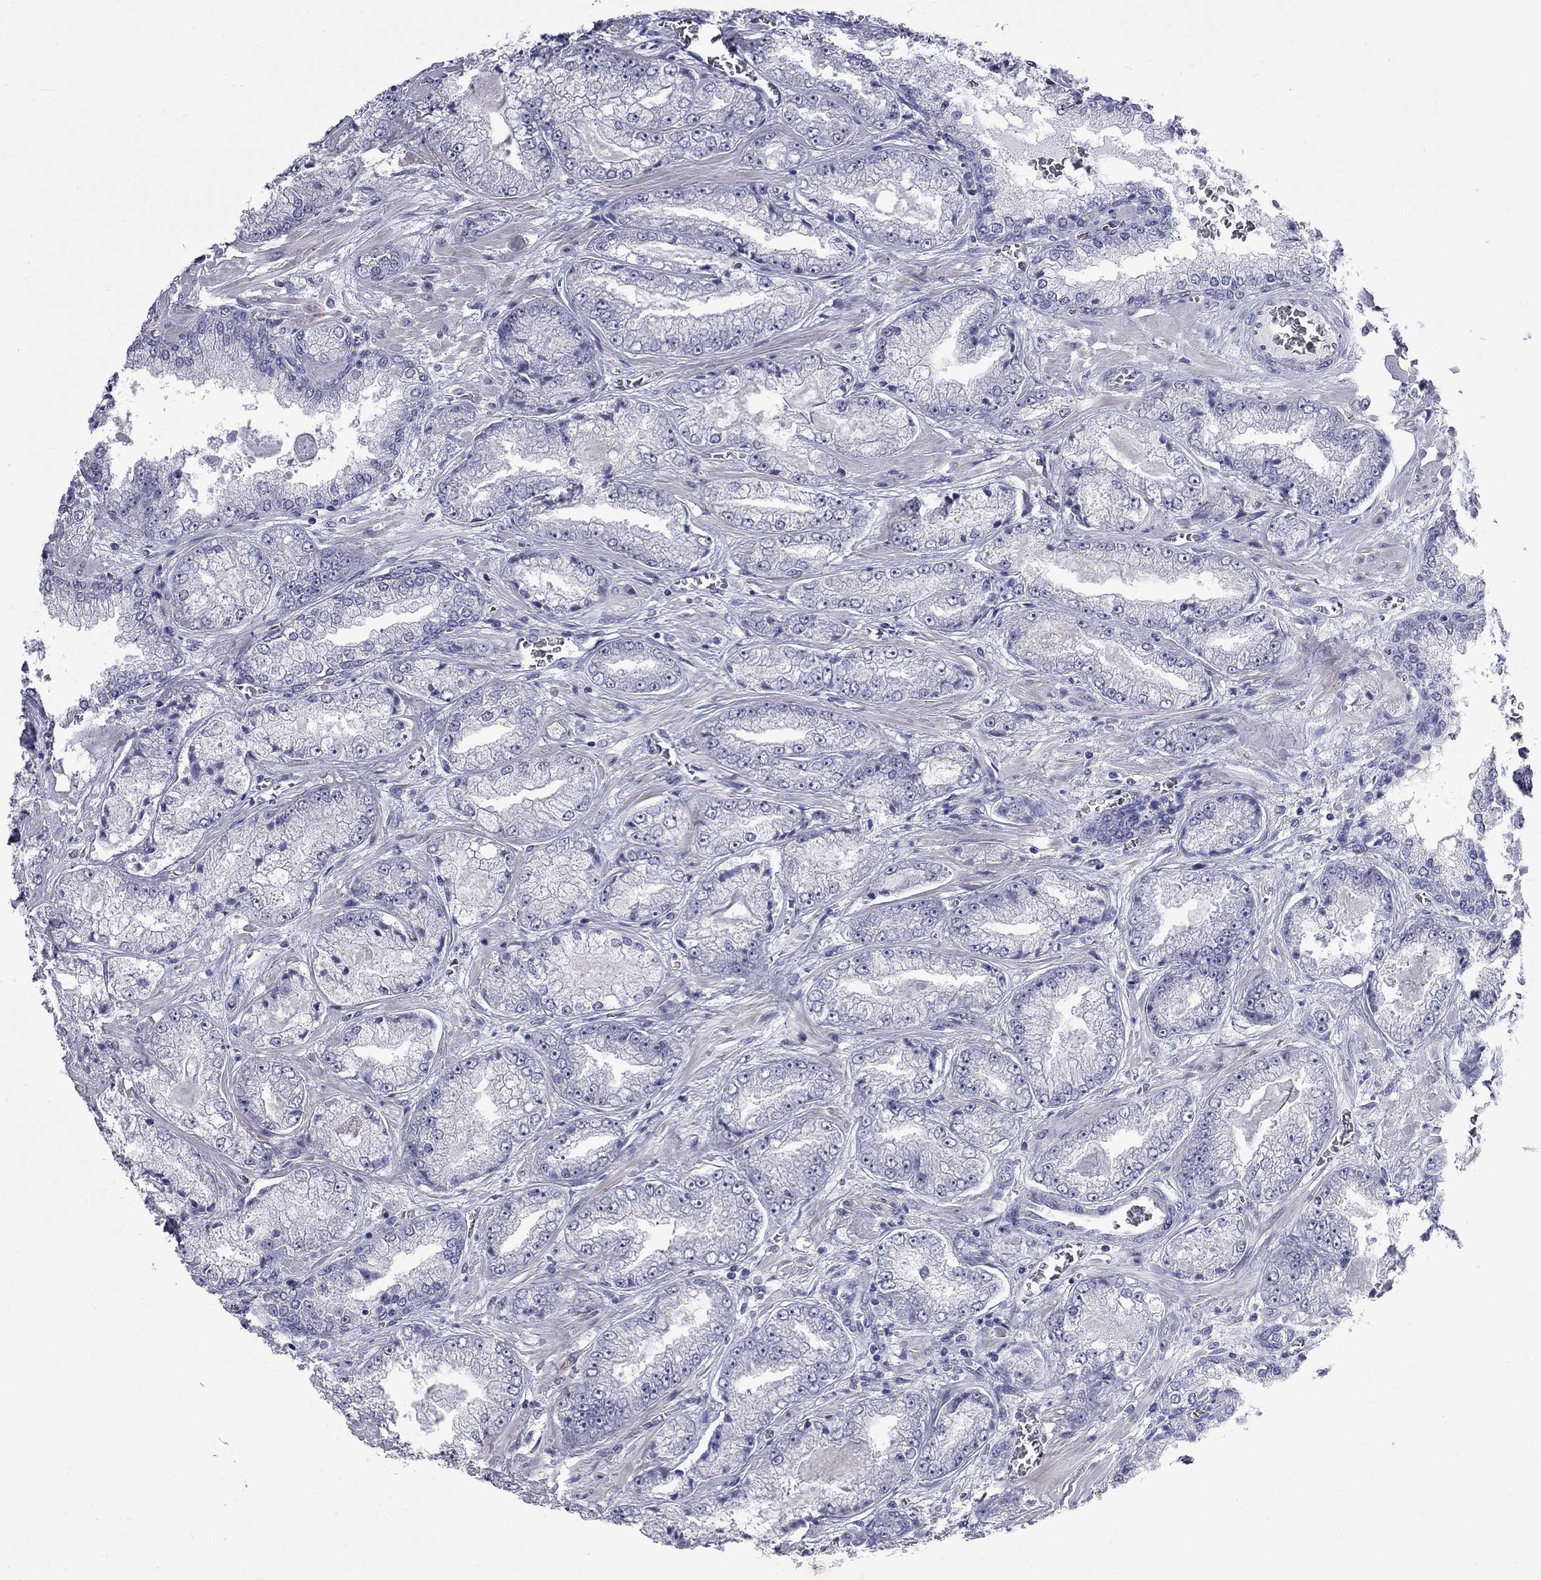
{"staining": {"intensity": "negative", "quantity": "none", "location": "none"}, "tissue": "prostate cancer", "cell_type": "Tumor cells", "image_type": "cancer", "snomed": [{"axis": "morphology", "description": "Adenocarcinoma, Low grade"}, {"axis": "topography", "description": "Prostate"}], "caption": "Image shows no significant protein staining in tumor cells of prostate cancer.", "gene": "ZNF154", "patient": {"sex": "male", "age": 57}}